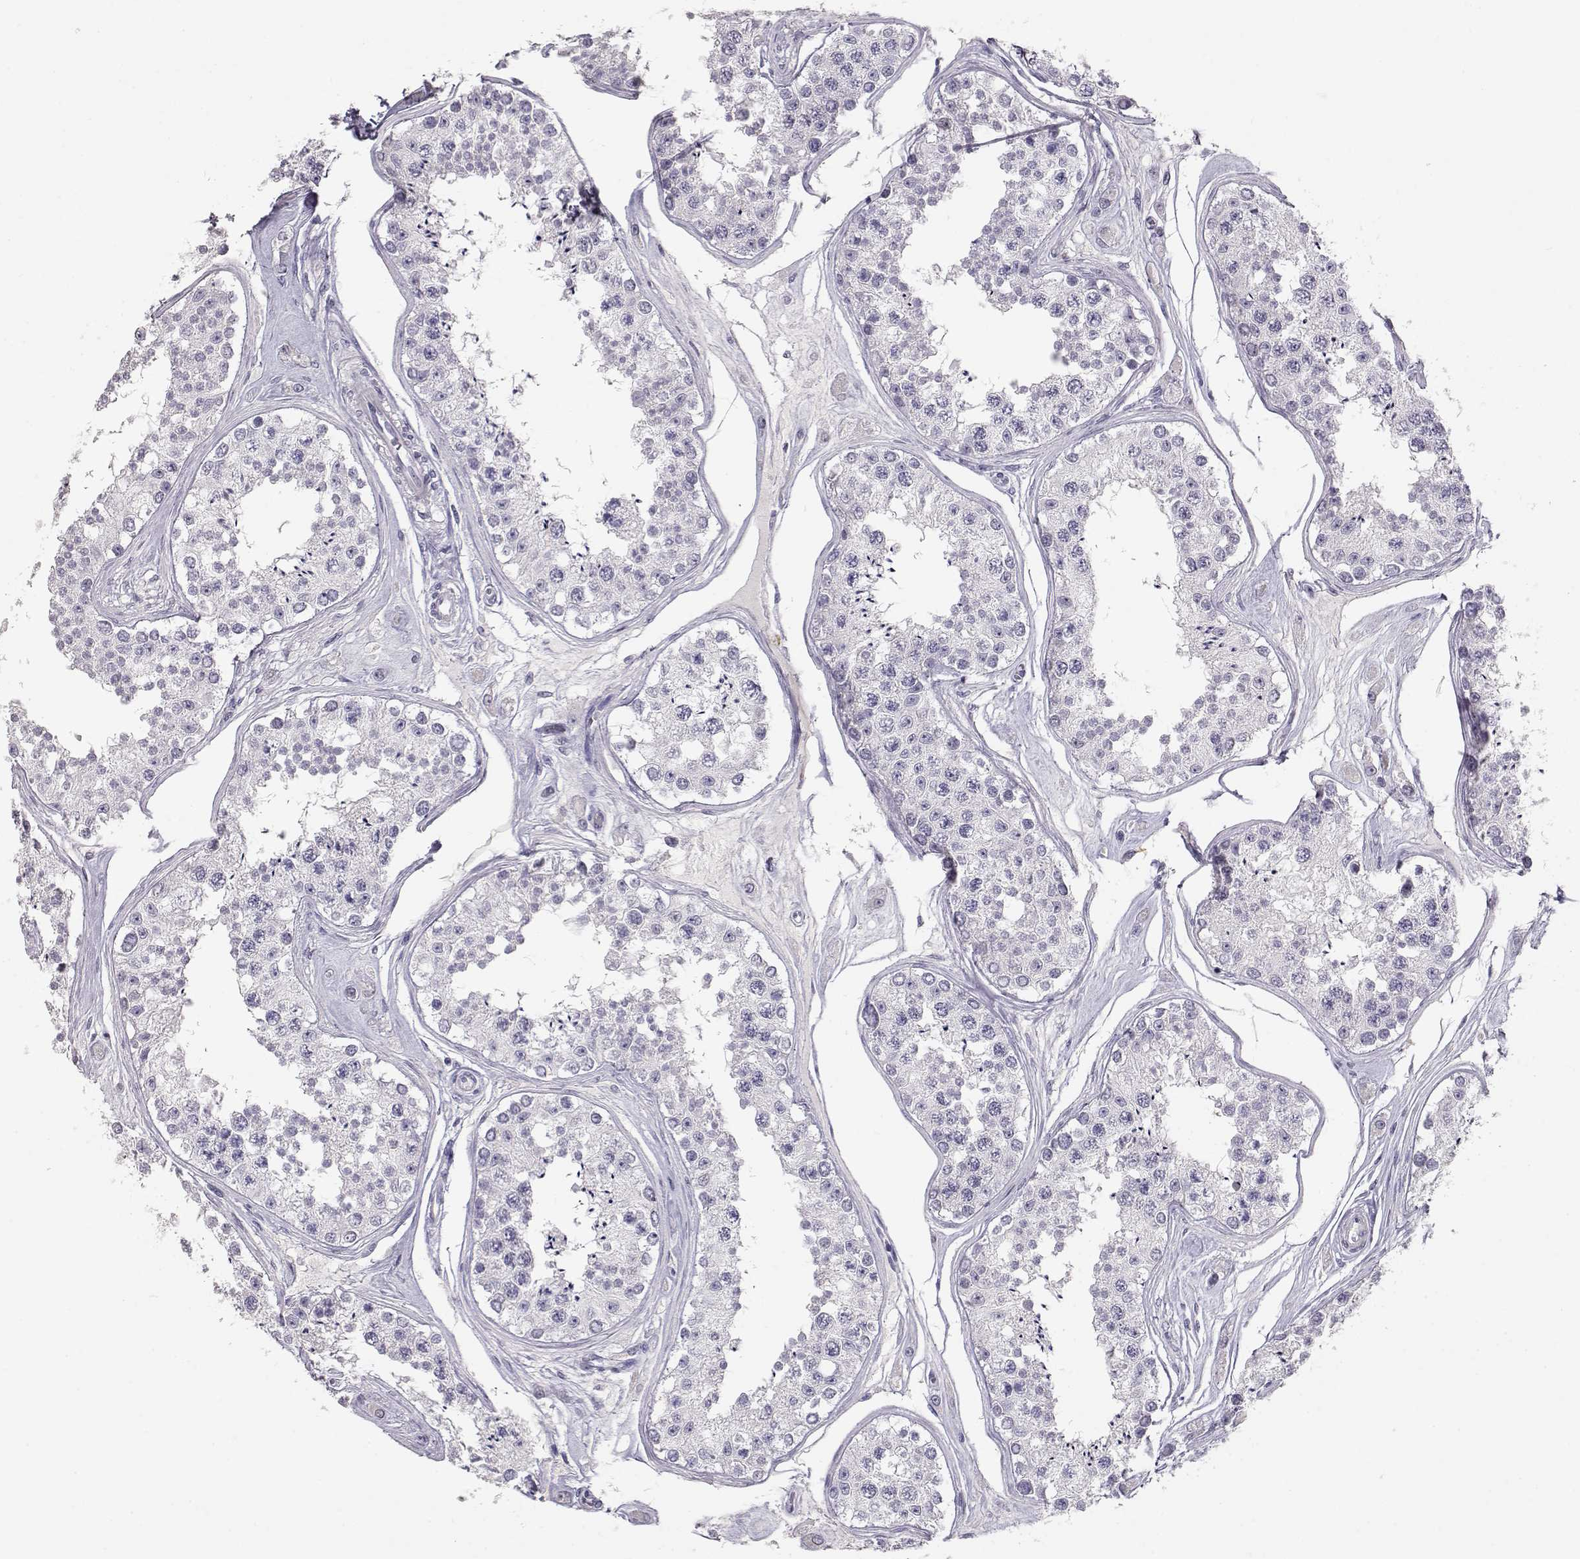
{"staining": {"intensity": "negative", "quantity": "none", "location": "none"}, "tissue": "testis", "cell_type": "Cells in seminiferous ducts", "image_type": "normal", "snomed": [{"axis": "morphology", "description": "Normal tissue, NOS"}, {"axis": "topography", "description": "Testis"}], "caption": "DAB immunohistochemical staining of unremarkable human testis displays no significant expression in cells in seminiferous ducts. (DAB immunohistochemistry, high magnification).", "gene": "LAMB3", "patient": {"sex": "male", "age": 25}}